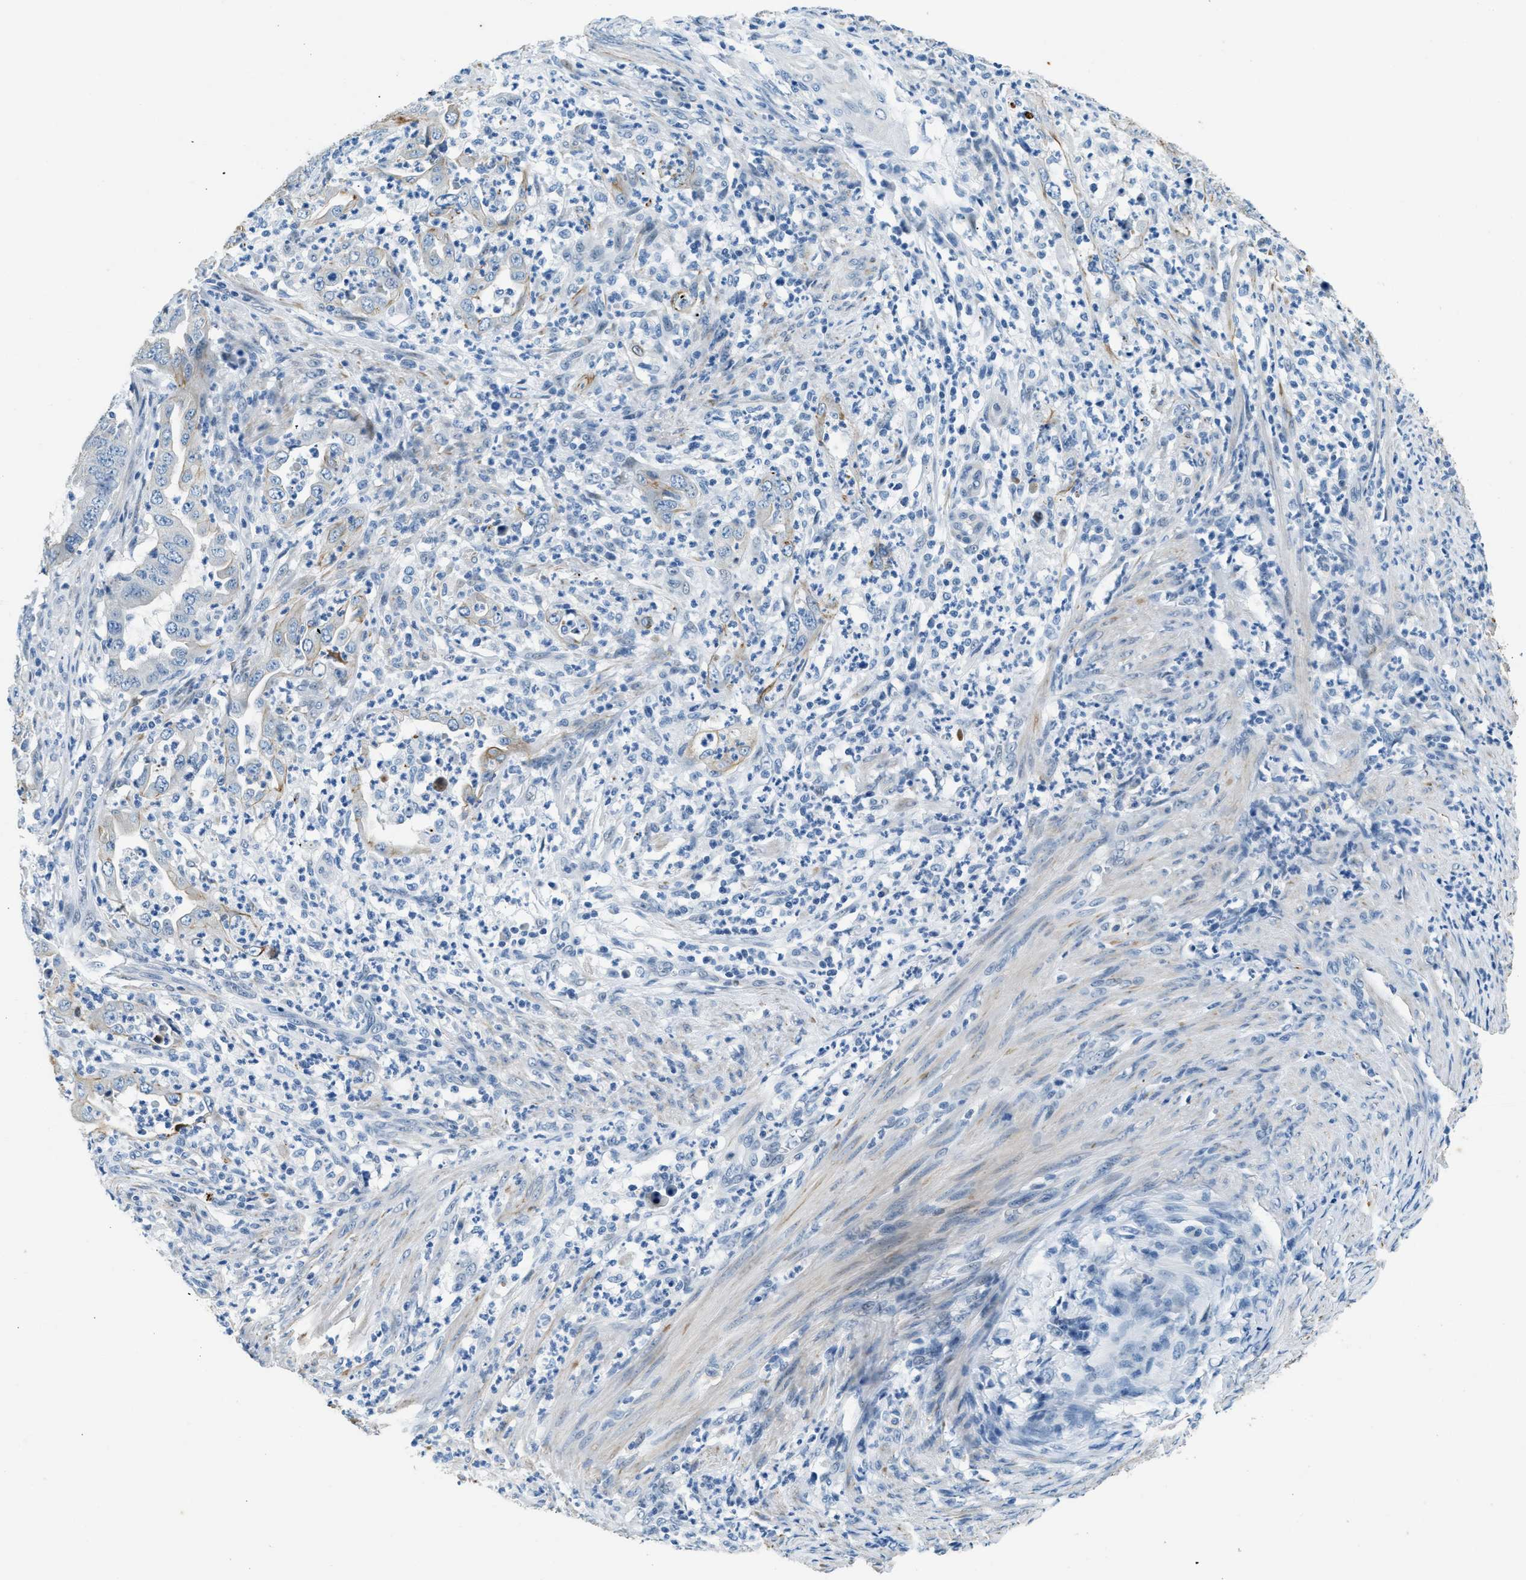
{"staining": {"intensity": "weak", "quantity": "<25%", "location": "cytoplasmic/membranous"}, "tissue": "endometrial cancer", "cell_type": "Tumor cells", "image_type": "cancer", "snomed": [{"axis": "morphology", "description": "Adenocarcinoma, NOS"}, {"axis": "topography", "description": "Endometrium"}], "caption": "Endometrial cancer (adenocarcinoma) was stained to show a protein in brown. There is no significant staining in tumor cells.", "gene": "CFAP20", "patient": {"sex": "female", "age": 70}}